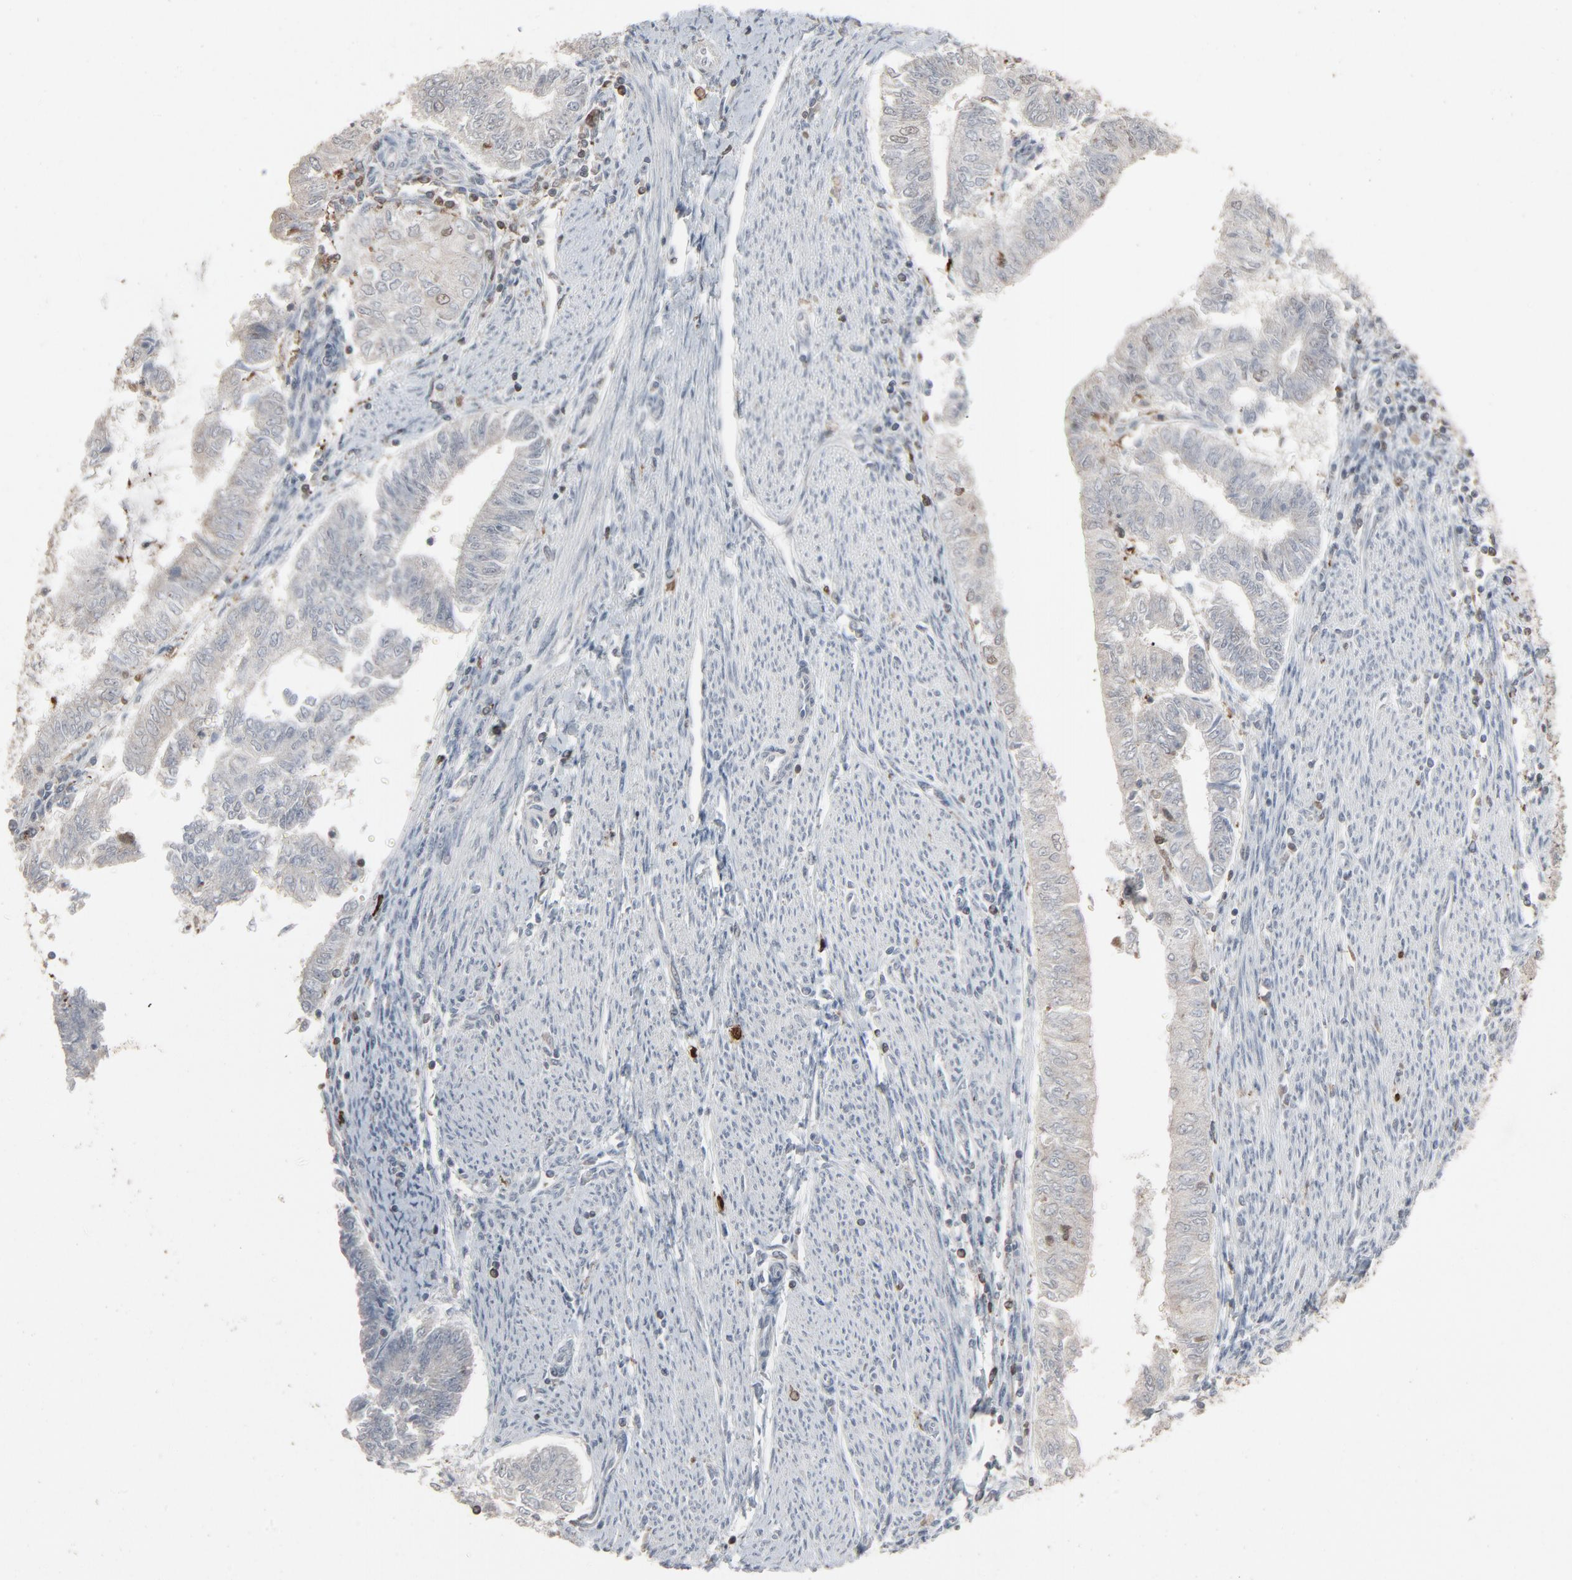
{"staining": {"intensity": "negative", "quantity": "none", "location": "none"}, "tissue": "endometrial cancer", "cell_type": "Tumor cells", "image_type": "cancer", "snomed": [{"axis": "morphology", "description": "Adenocarcinoma, NOS"}, {"axis": "topography", "description": "Endometrium"}], "caption": "High power microscopy histopathology image of an immunohistochemistry histopathology image of adenocarcinoma (endometrial), revealing no significant positivity in tumor cells.", "gene": "DOCK8", "patient": {"sex": "female", "age": 66}}